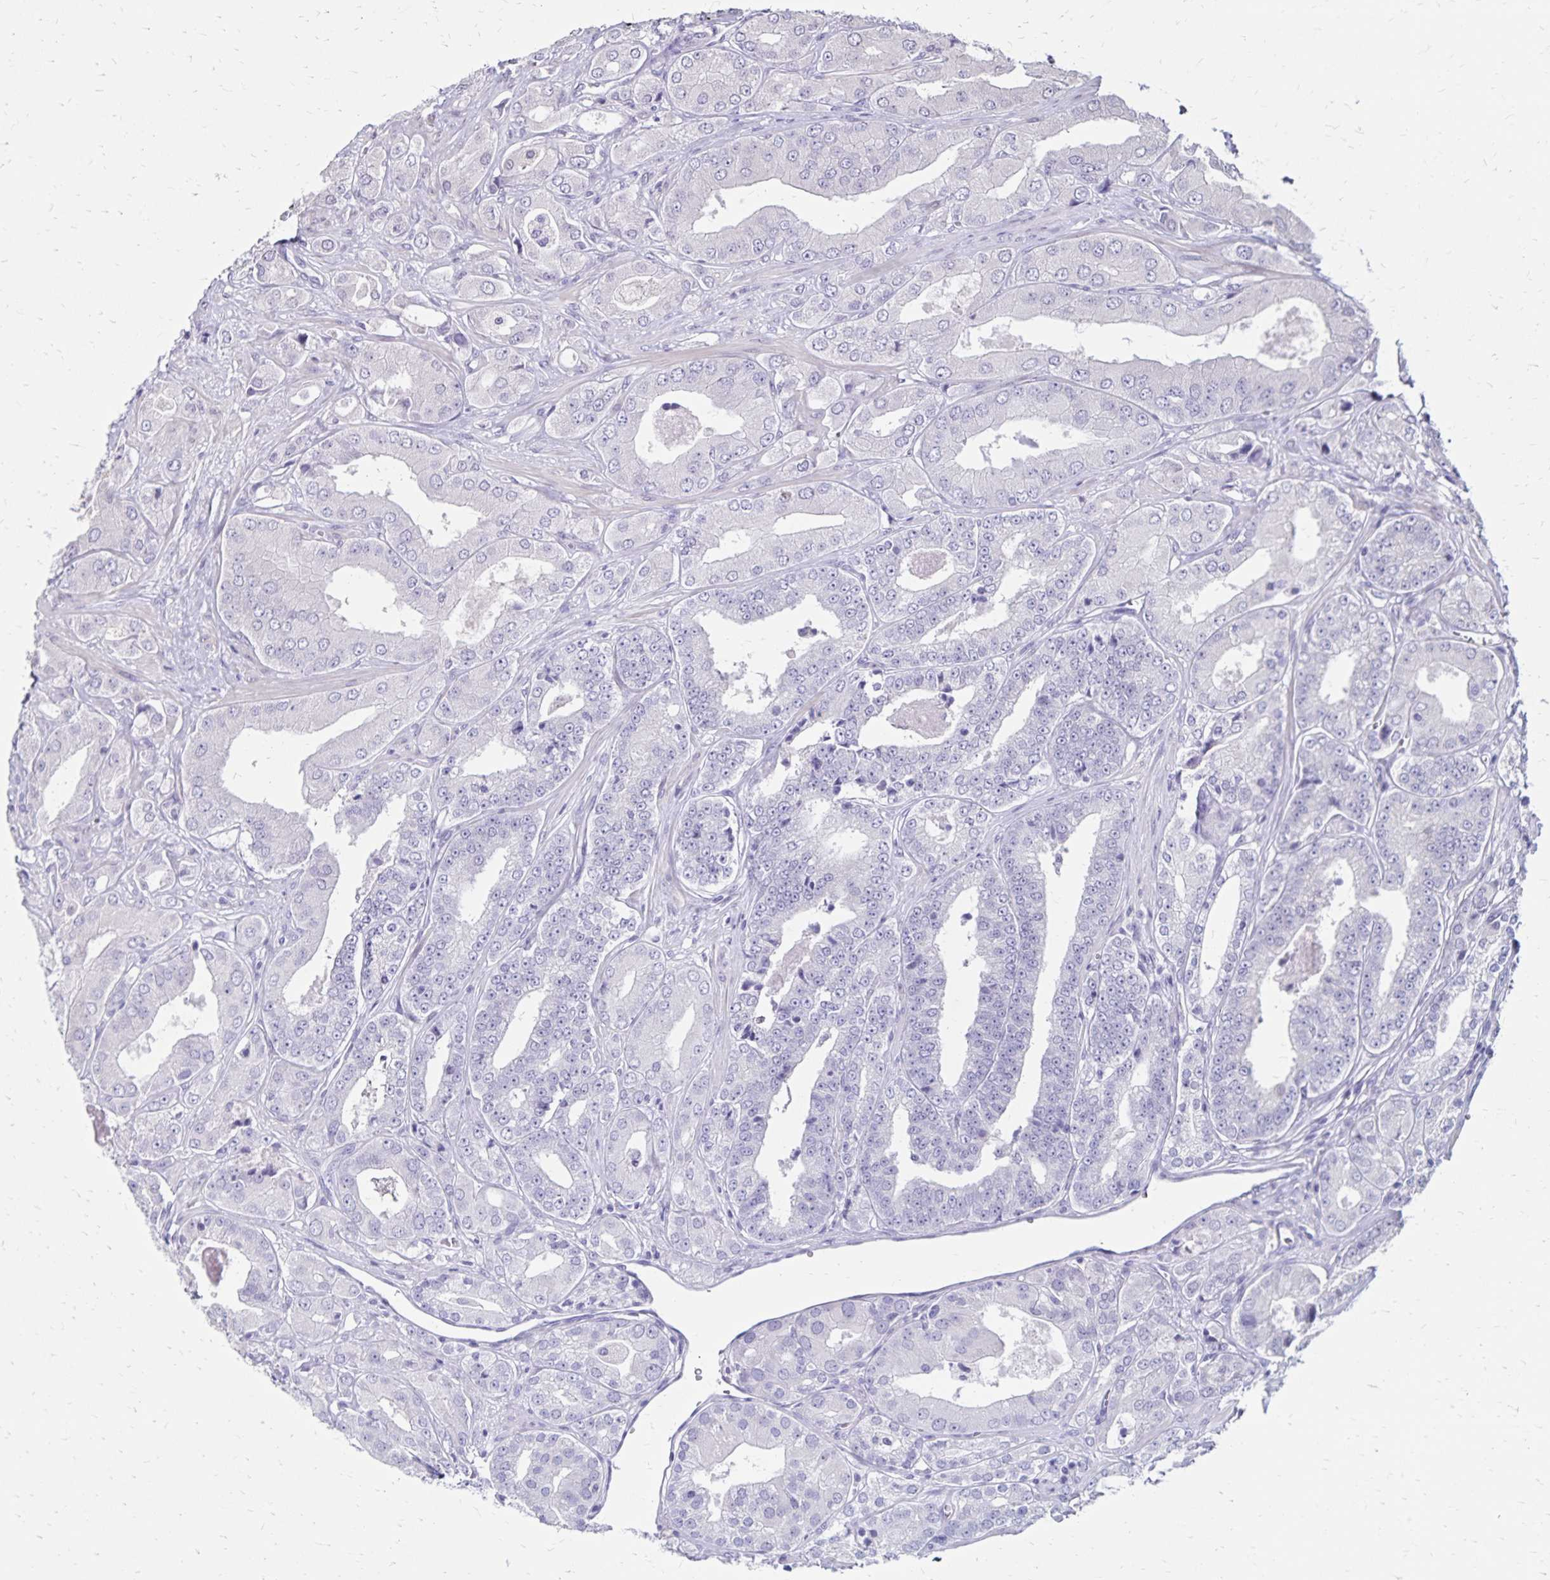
{"staining": {"intensity": "negative", "quantity": "none", "location": "none"}, "tissue": "prostate cancer", "cell_type": "Tumor cells", "image_type": "cancer", "snomed": [{"axis": "morphology", "description": "Adenocarcinoma, Low grade"}, {"axis": "topography", "description": "Prostate"}], "caption": "Tumor cells show no significant protein positivity in low-grade adenocarcinoma (prostate).", "gene": "SH3GL3", "patient": {"sex": "male", "age": 60}}